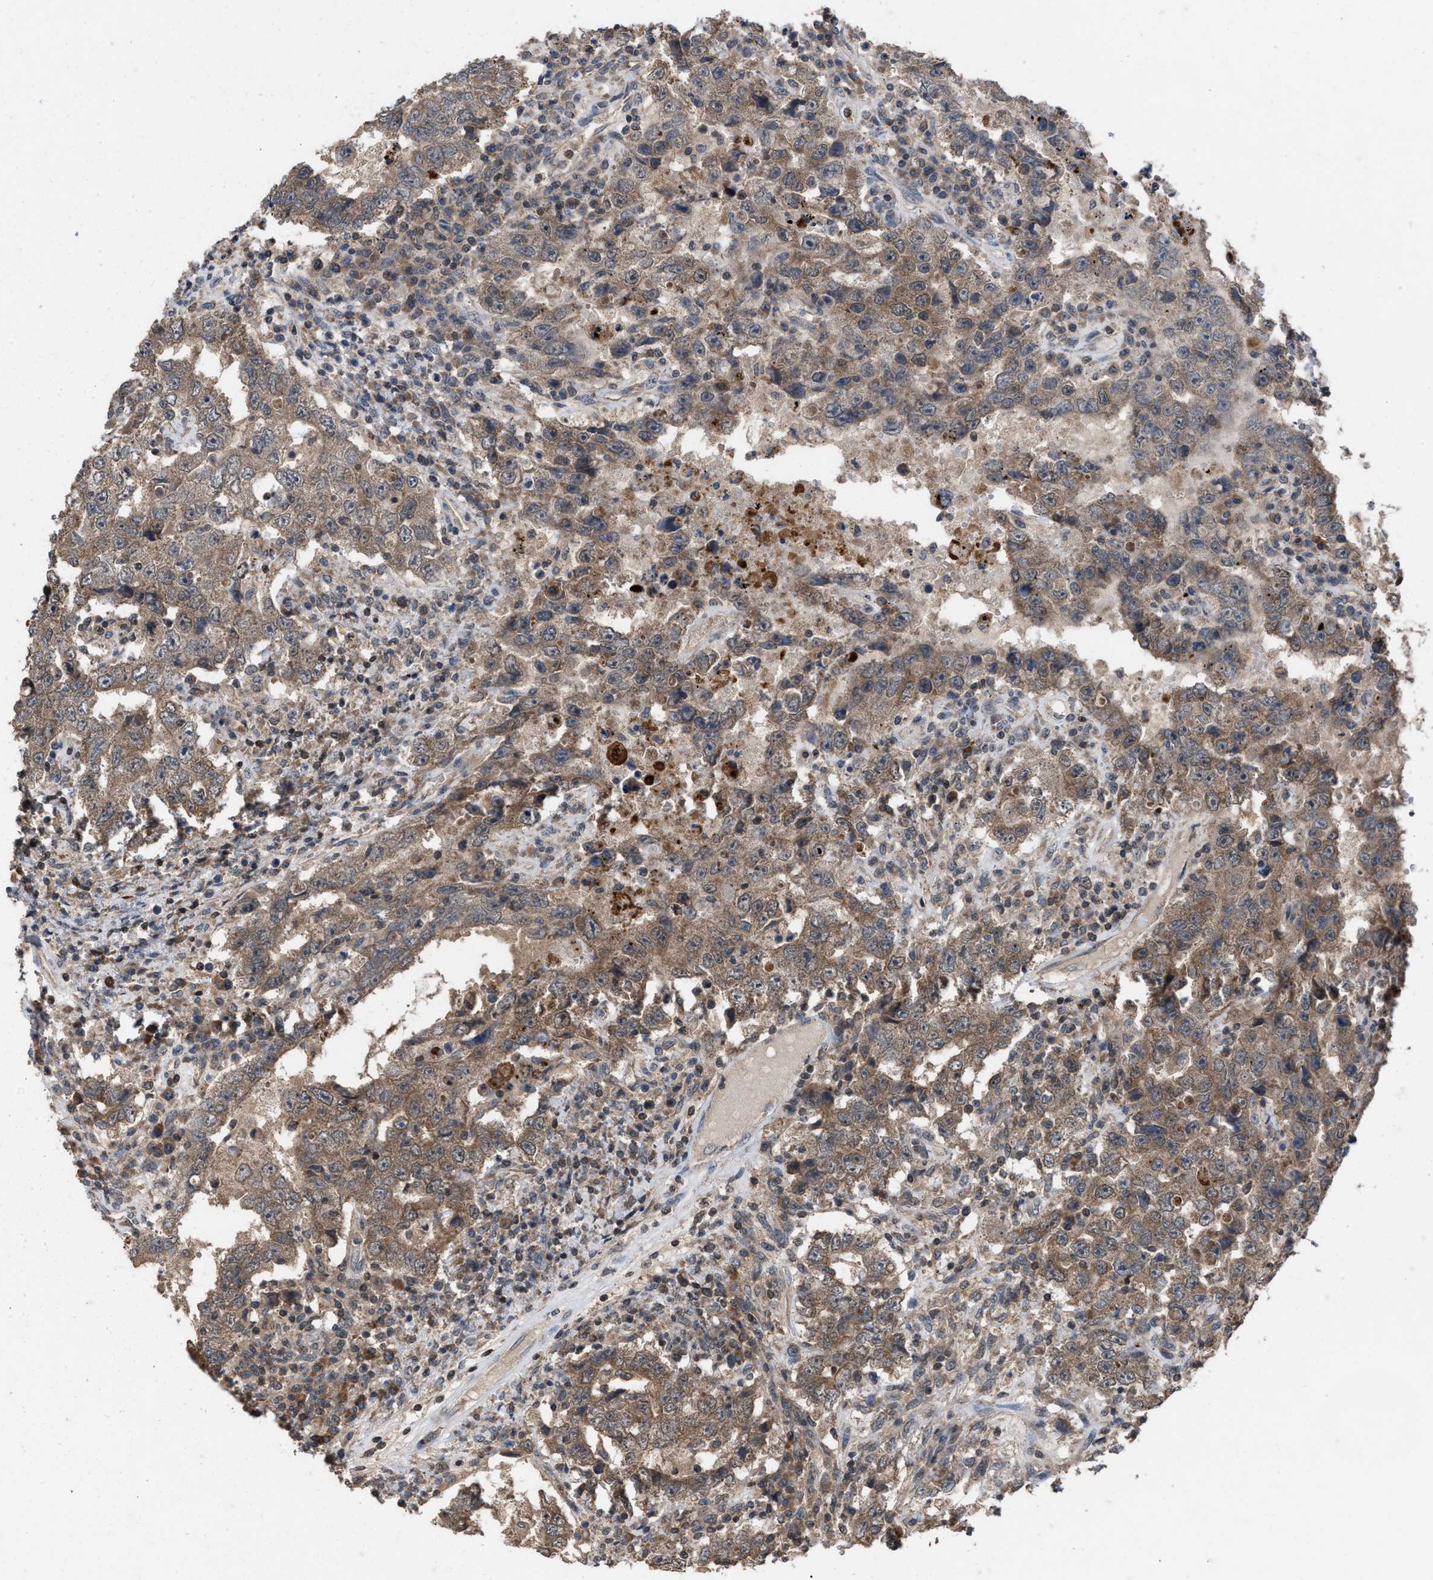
{"staining": {"intensity": "weak", "quantity": ">75%", "location": "cytoplasmic/membranous,nuclear"}, "tissue": "testis cancer", "cell_type": "Tumor cells", "image_type": "cancer", "snomed": [{"axis": "morphology", "description": "Carcinoma, Embryonal, NOS"}, {"axis": "topography", "description": "Testis"}], "caption": "Protein expression analysis of human testis cancer reveals weak cytoplasmic/membranous and nuclear staining in approximately >75% of tumor cells. (DAB (3,3'-diaminobenzidine) = brown stain, brightfield microscopy at high magnification).", "gene": "C9orf78", "patient": {"sex": "male", "age": 26}}